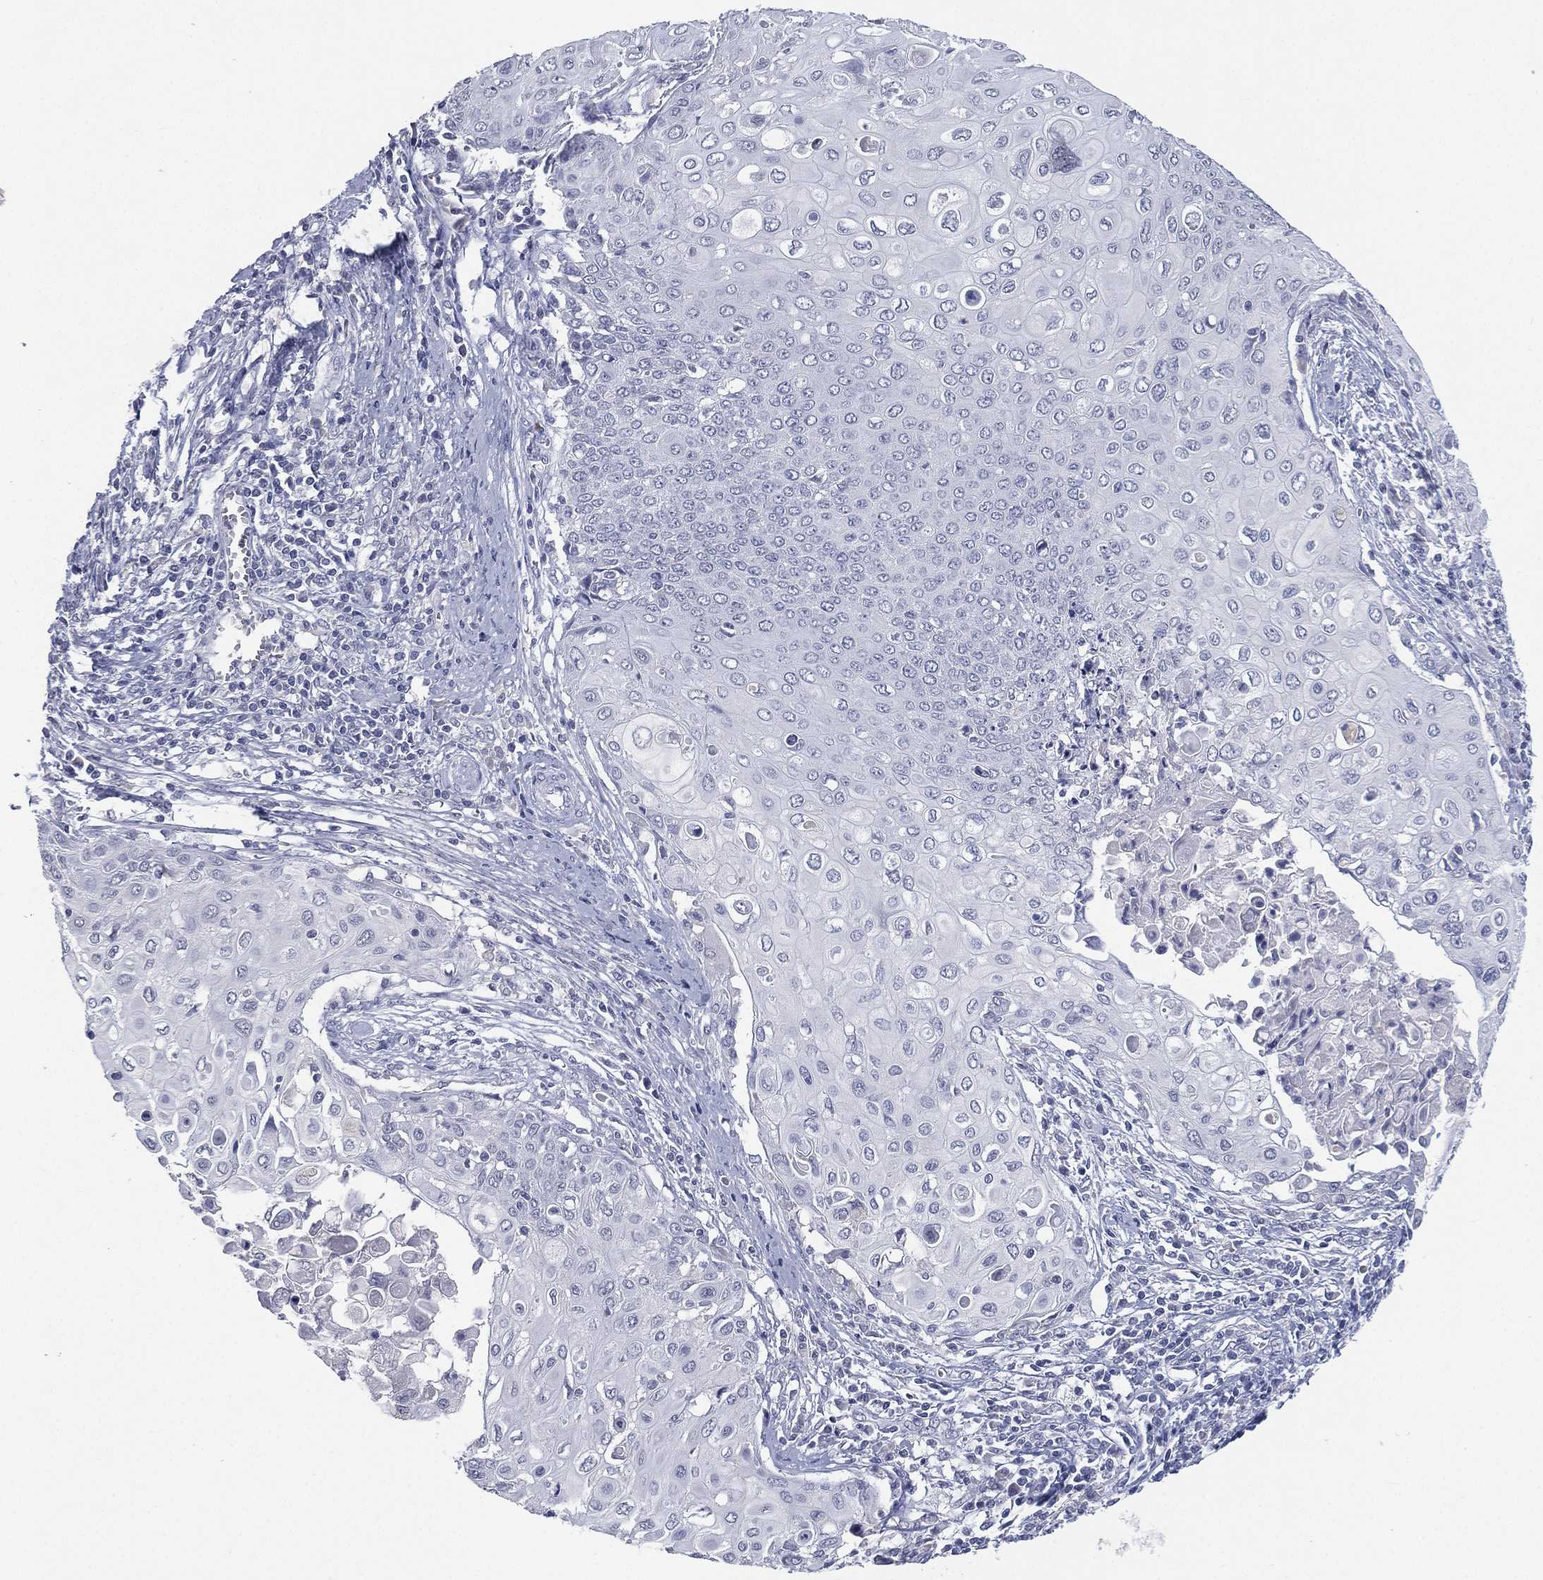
{"staining": {"intensity": "negative", "quantity": "none", "location": "none"}, "tissue": "cervical cancer", "cell_type": "Tumor cells", "image_type": "cancer", "snomed": [{"axis": "morphology", "description": "Squamous cell carcinoma, NOS"}, {"axis": "topography", "description": "Cervix"}], "caption": "Tumor cells are negative for protein expression in human cervical cancer. Brightfield microscopy of IHC stained with DAB (3,3'-diaminobenzidine) (brown) and hematoxylin (blue), captured at high magnification.", "gene": "KRT35", "patient": {"sex": "female", "age": 39}}